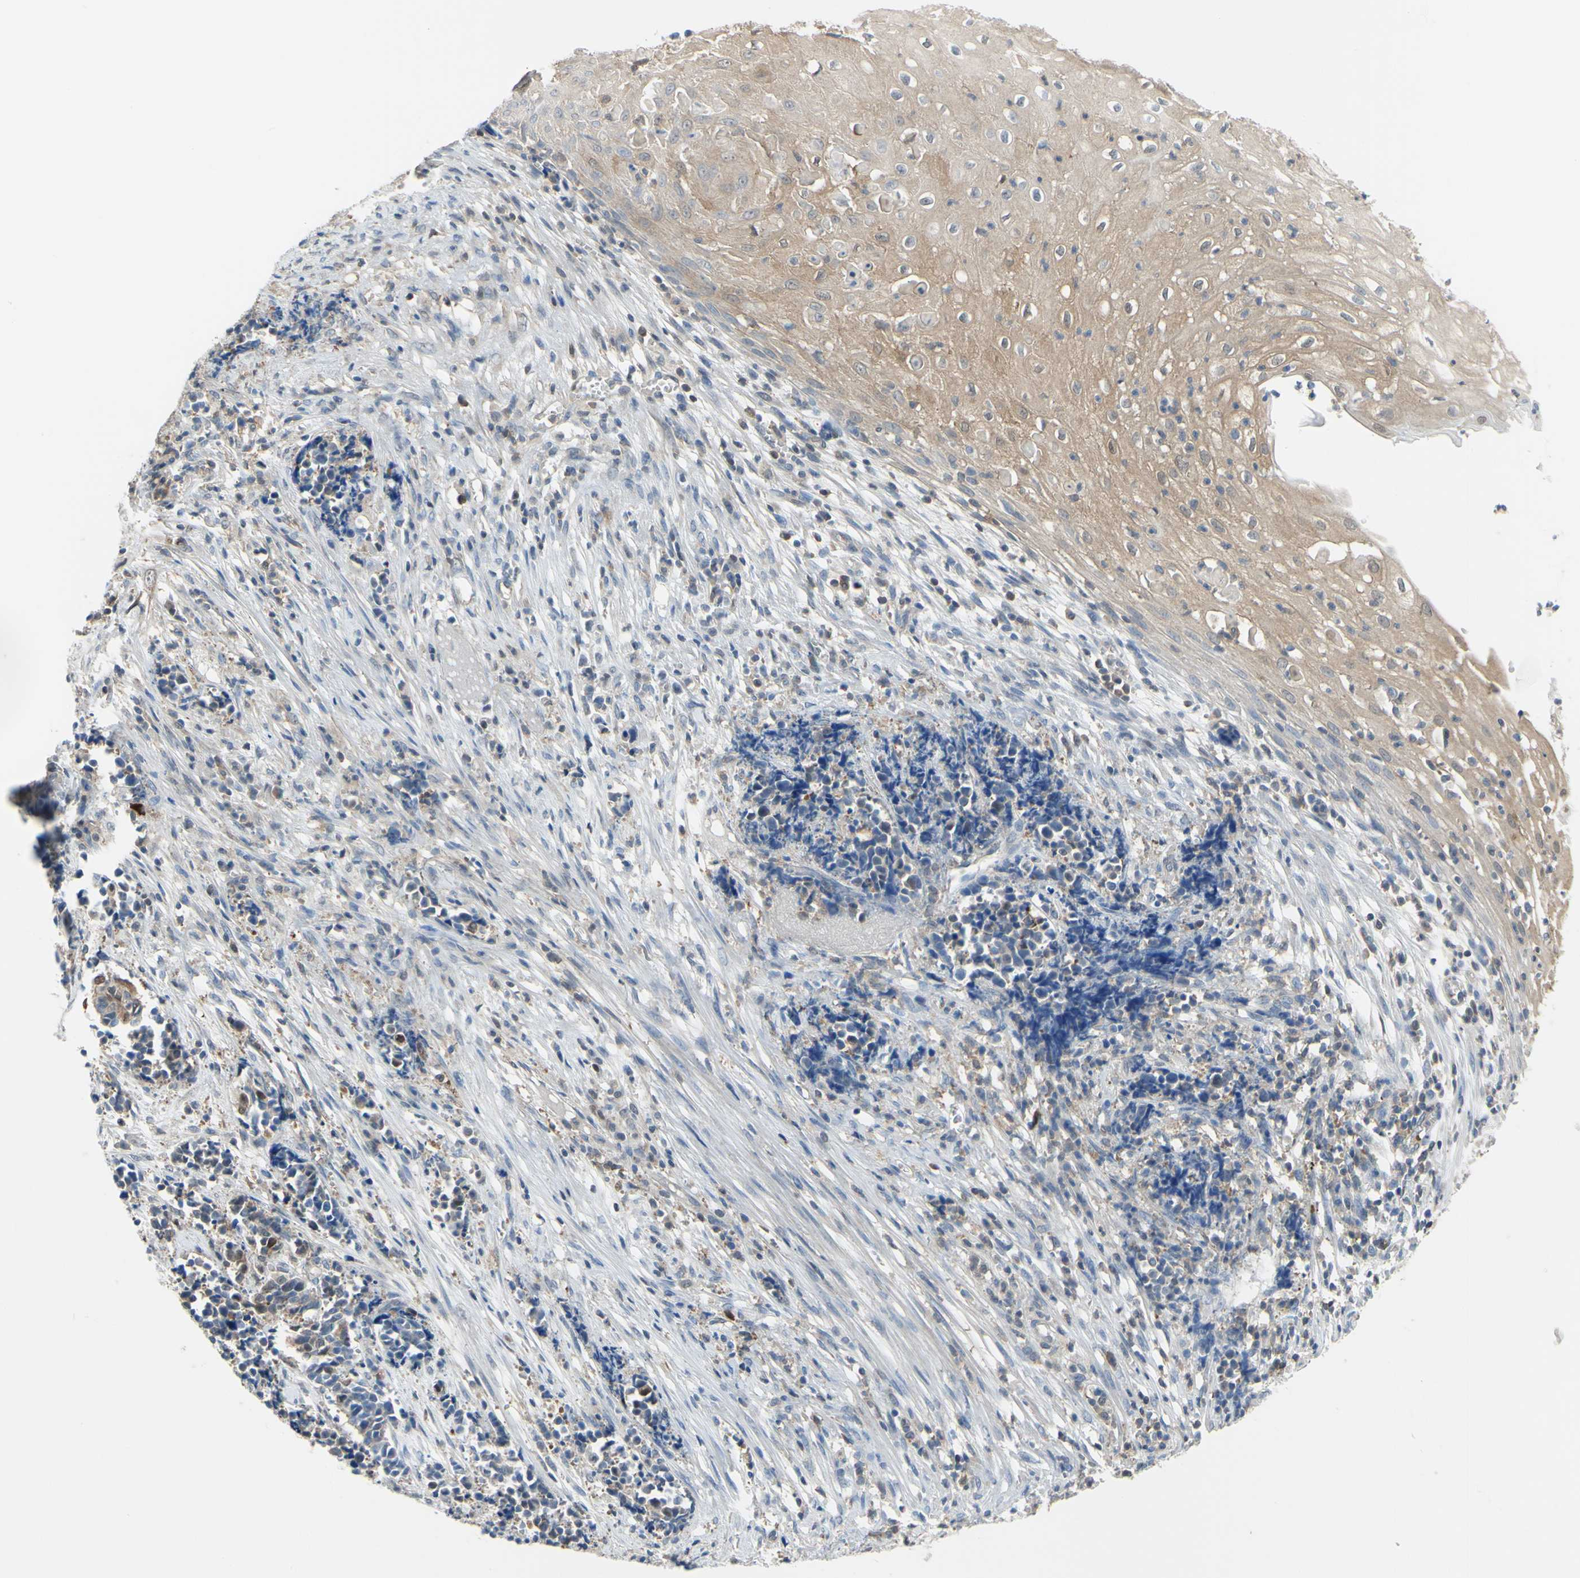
{"staining": {"intensity": "moderate", "quantity": "25%-75%", "location": "cytoplasmic/membranous"}, "tissue": "cervical cancer", "cell_type": "Tumor cells", "image_type": "cancer", "snomed": [{"axis": "morphology", "description": "Normal tissue, NOS"}, {"axis": "morphology", "description": "Squamous cell carcinoma, NOS"}, {"axis": "topography", "description": "Cervix"}], "caption": "Cervical cancer stained with a protein marker exhibits moderate staining in tumor cells.", "gene": "UPK3B", "patient": {"sex": "female", "age": 35}}